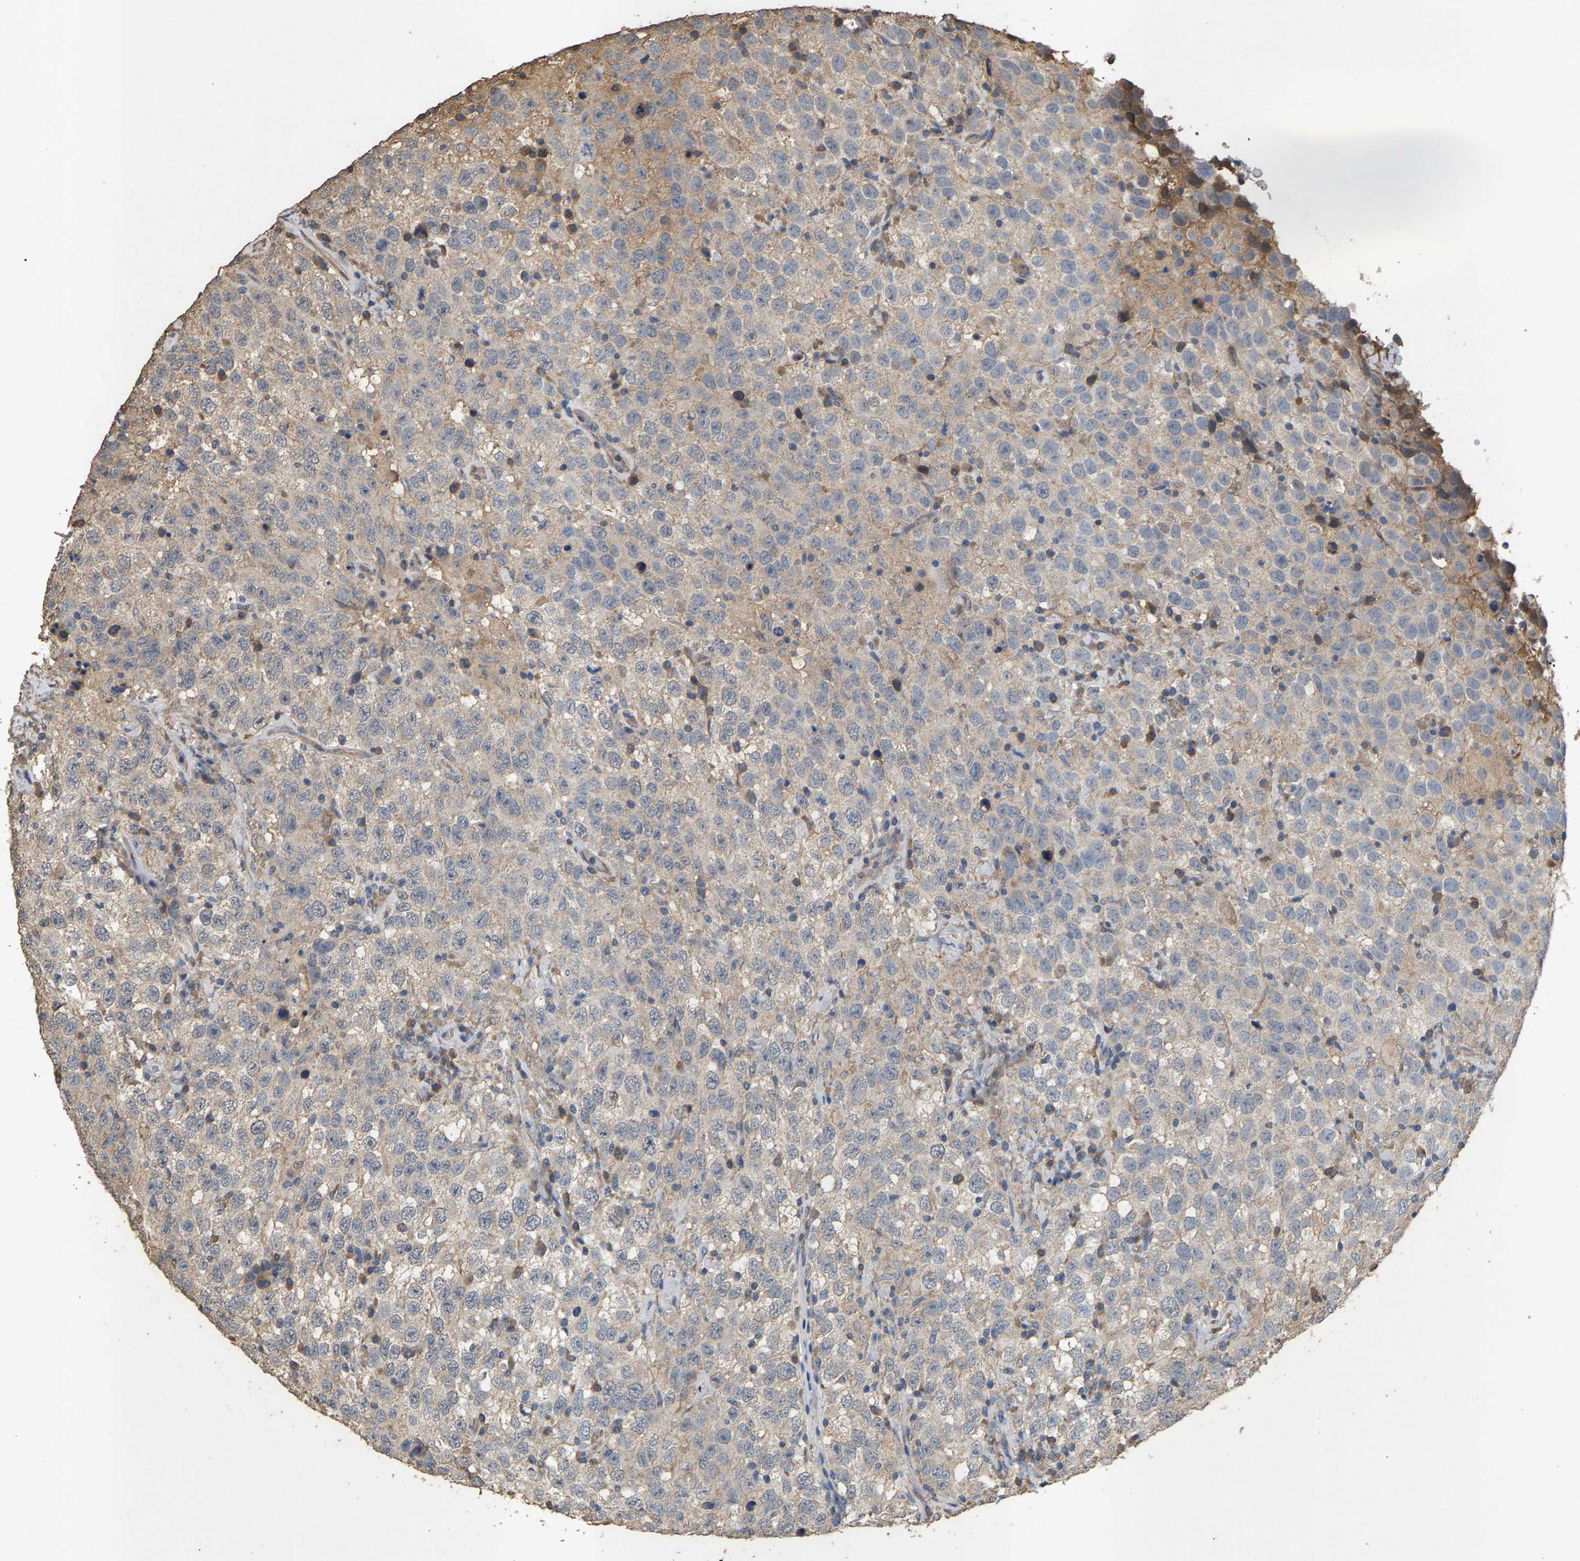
{"staining": {"intensity": "moderate", "quantity": "<25%", "location": "cytoplasmic/membranous"}, "tissue": "testis cancer", "cell_type": "Tumor cells", "image_type": "cancer", "snomed": [{"axis": "morphology", "description": "Seminoma, NOS"}, {"axis": "topography", "description": "Testis"}], "caption": "The immunohistochemical stain labels moderate cytoplasmic/membranous staining in tumor cells of seminoma (testis) tissue.", "gene": "HTRA3", "patient": {"sex": "male", "age": 41}}